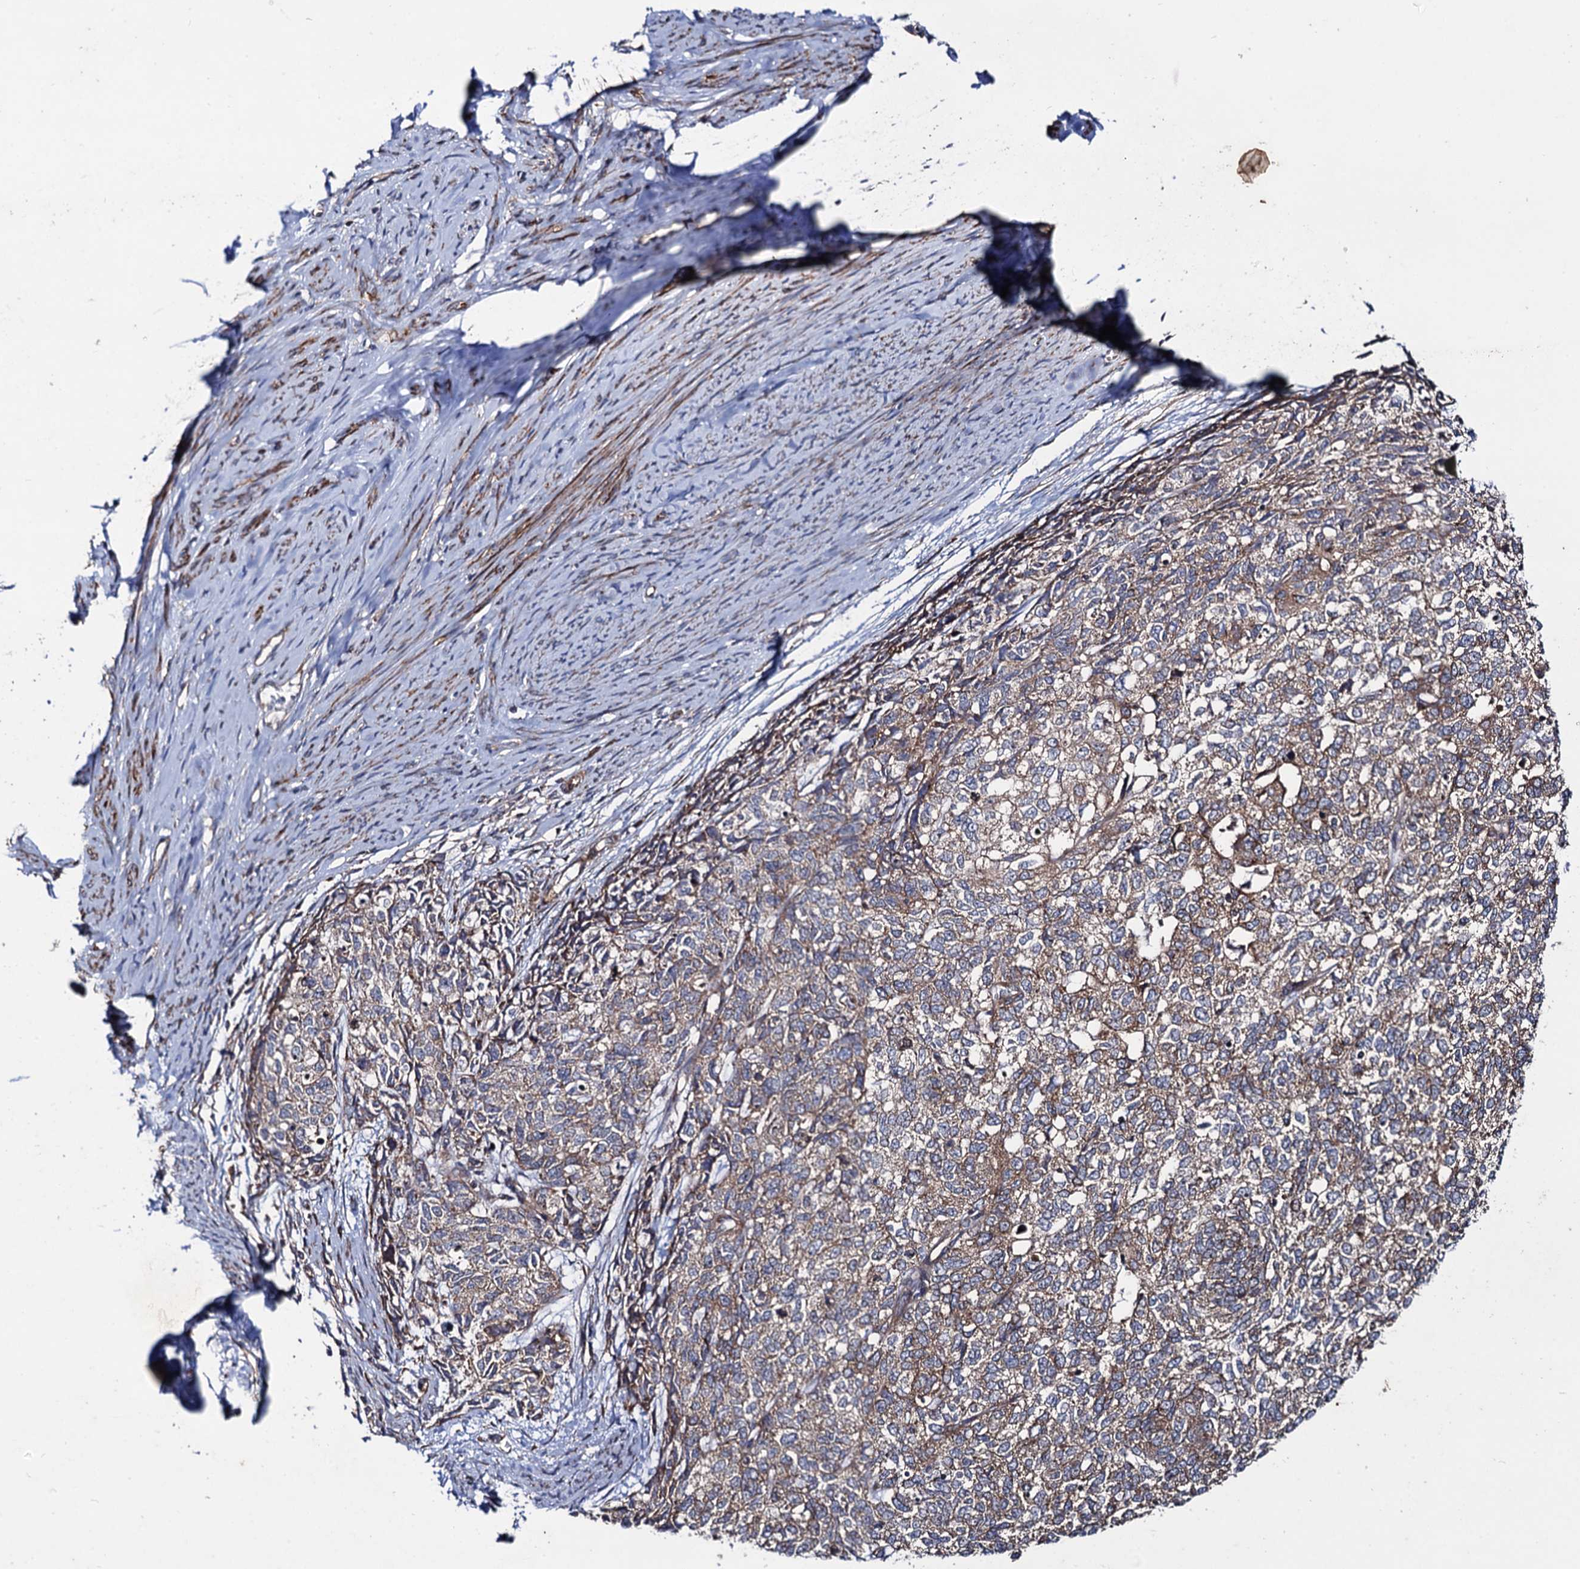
{"staining": {"intensity": "moderate", "quantity": "25%-75%", "location": "cytoplasmic/membranous"}, "tissue": "cervical cancer", "cell_type": "Tumor cells", "image_type": "cancer", "snomed": [{"axis": "morphology", "description": "Squamous cell carcinoma, NOS"}, {"axis": "topography", "description": "Cervix"}], "caption": "This photomicrograph reveals squamous cell carcinoma (cervical) stained with immunohistochemistry to label a protein in brown. The cytoplasmic/membranous of tumor cells show moderate positivity for the protein. Nuclei are counter-stained blue.", "gene": "DYDC1", "patient": {"sex": "female", "age": 63}}